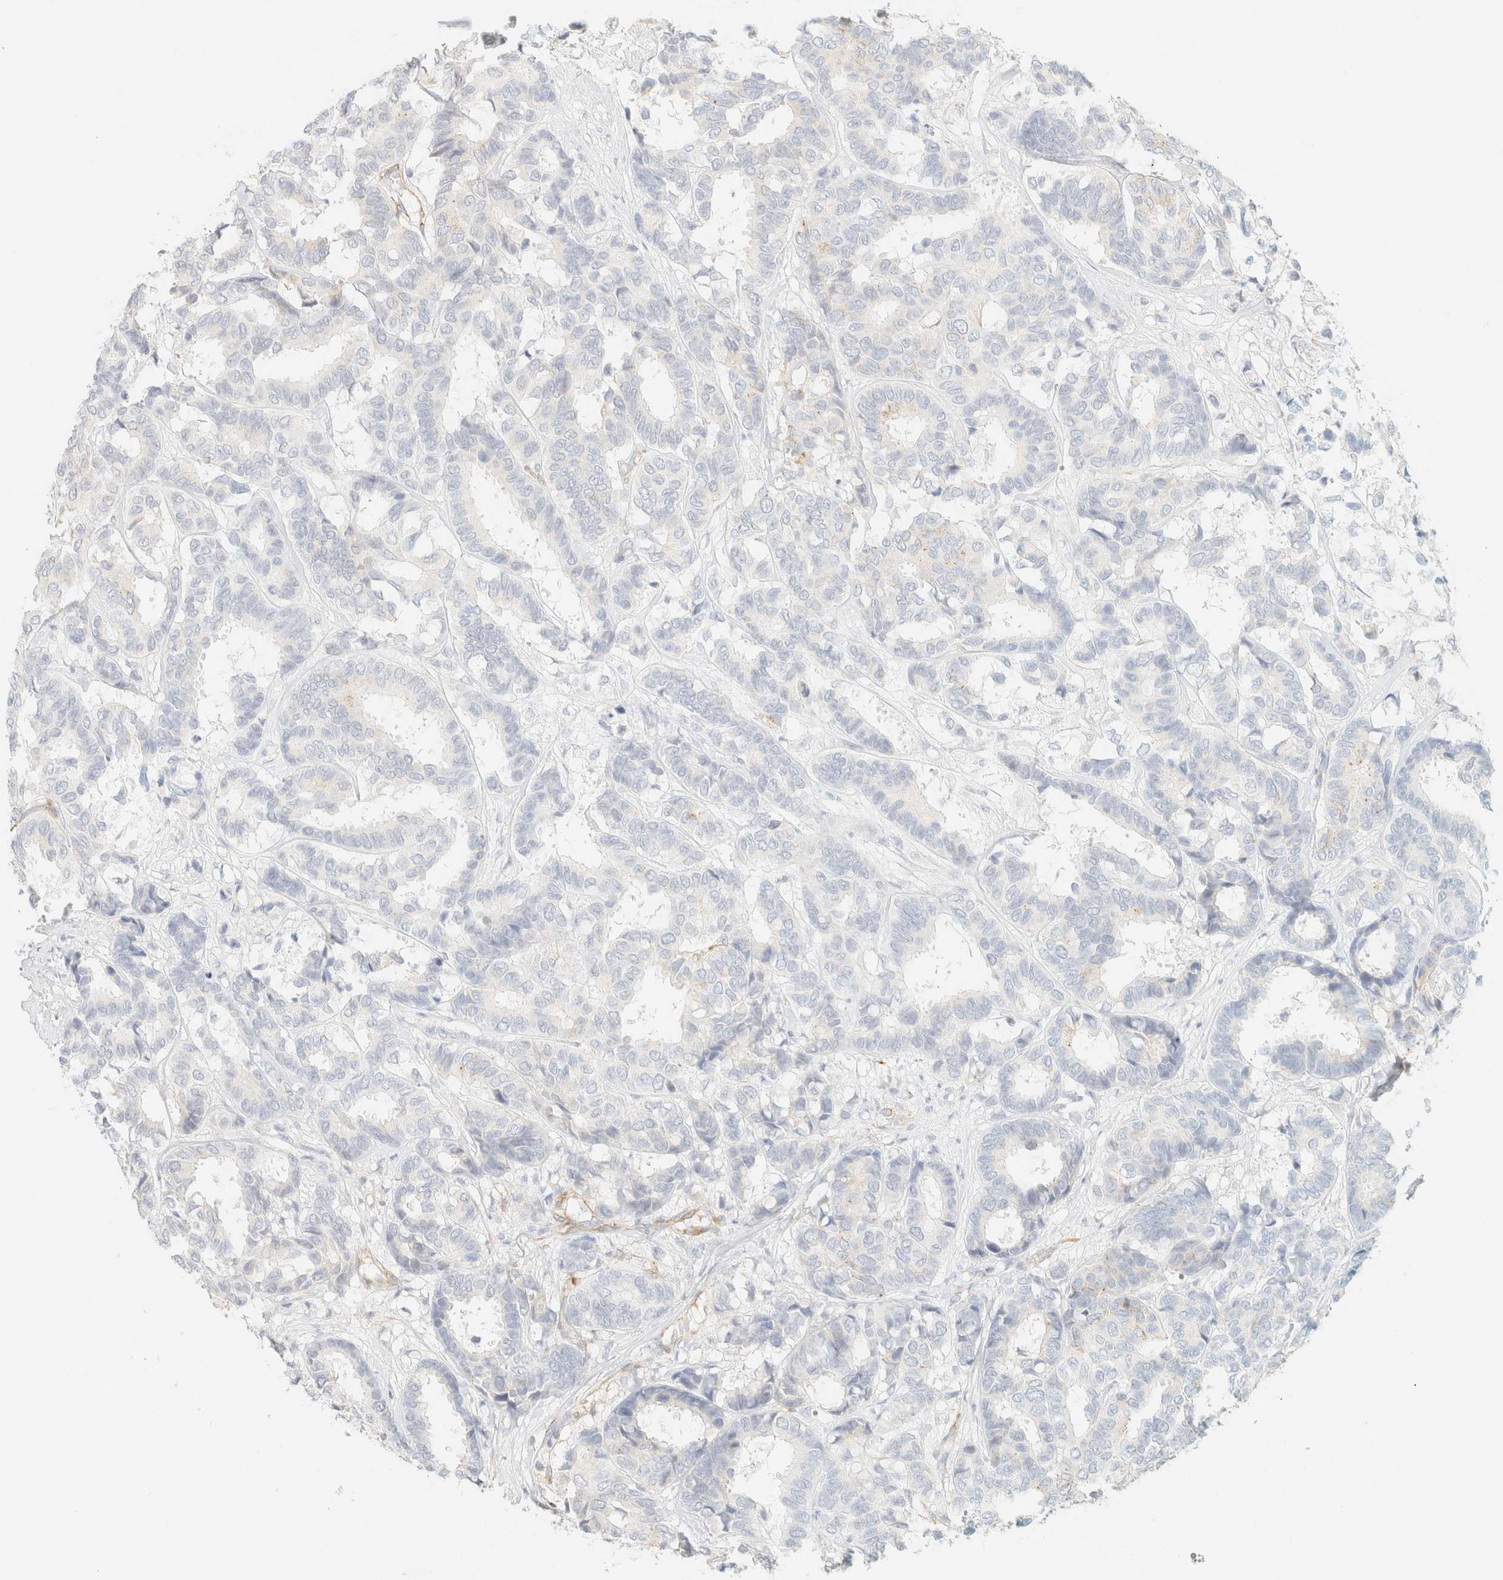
{"staining": {"intensity": "negative", "quantity": "none", "location": "none"}, "tissue": "breast cancer", "cell_type": "Tumor cells", "image_type": "cancer", "snomed": [{"axis": "morphology", "description": "Duct carcinoma"}, {"axis": "topography", "description": "Breast"}], "caption": "A high-resolution image shows immunohistochemistry (IHC) staining of breast cancer, which exhibits no significant staining in tumor cells. Brightfield microscopy of IHC stained with DAB (3,3'-diaminobenzidine) (brown) and hematoxylin (blue), captured at high magnification.", "gene": "SPARCL1", "patient": {"sex": "female", "age": 87}}